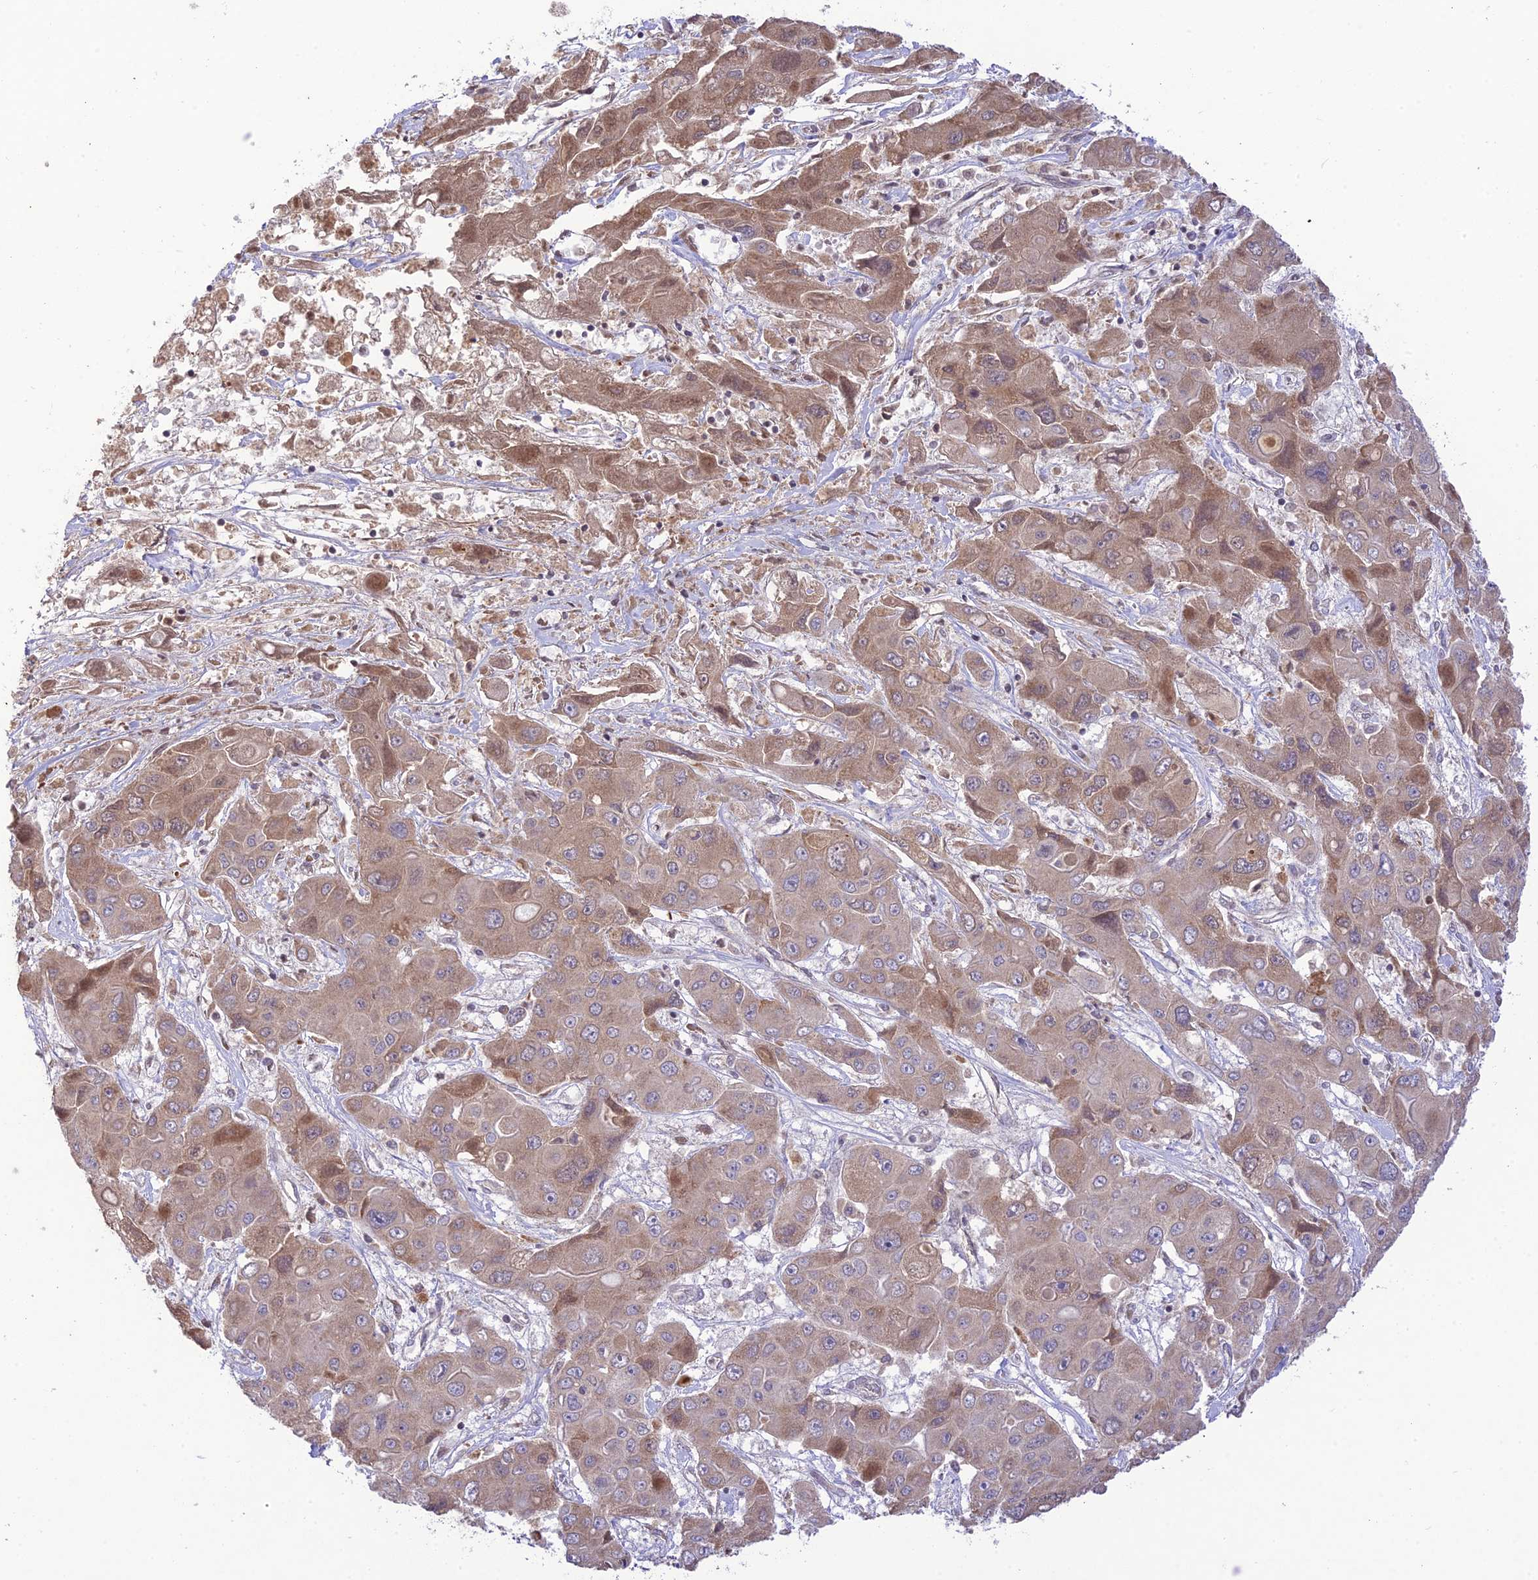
{"staining": {"intensity": "moderate", "quantity": "25%-75%", "location": "cytoplasmic/membranous"}, "tissue": "liver cancer", "cell_type": "Tumor cells", "image_type": "cancer", "snomed": [{"axis": "morphology", "description": "Cholangiocarcinoma"}, {"axis": "topography", "description": "Liver"}], "caption": "Immunohistochemical staining of liver cancer (cholangiocarcinoma) exhibits medium levels of moderate cytoplasmic/membranous staining in approximately 25%-75% of tumor cells. The staining was performed using DAB (3,3'-diaminobenzidine), with brown indicating positive protein expression. Nuclei are stained blue with hematoxylin.", "gene": "TEKT1", "patient": {"sex": "male", "age": 67}}